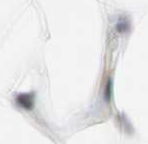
{"staining": {"intensity": "moderate", "quantity": ">75%", "location": "nuclear"}, "tissue": "adipose tissue", "cell_type": "Adipocytes", "image_type": "normal", "snomed": [{"axis": "morphology", "description": "Normal tissue, NOS"}, {"axis": "topography", "description": "Breast"}, {"axis": "topography", "description": "Adipose tissue"}], "caption": "Immunohistochemical staining of benign human adipose tissue displays >75% levels of moderate nuclear protein staining in approximately >75% of adipocytes. (Brightfield microscopy of DAB IHC at high magnification).", "gene": "ZSCAN16", "patient": {"sex": "female", "age": 25}}